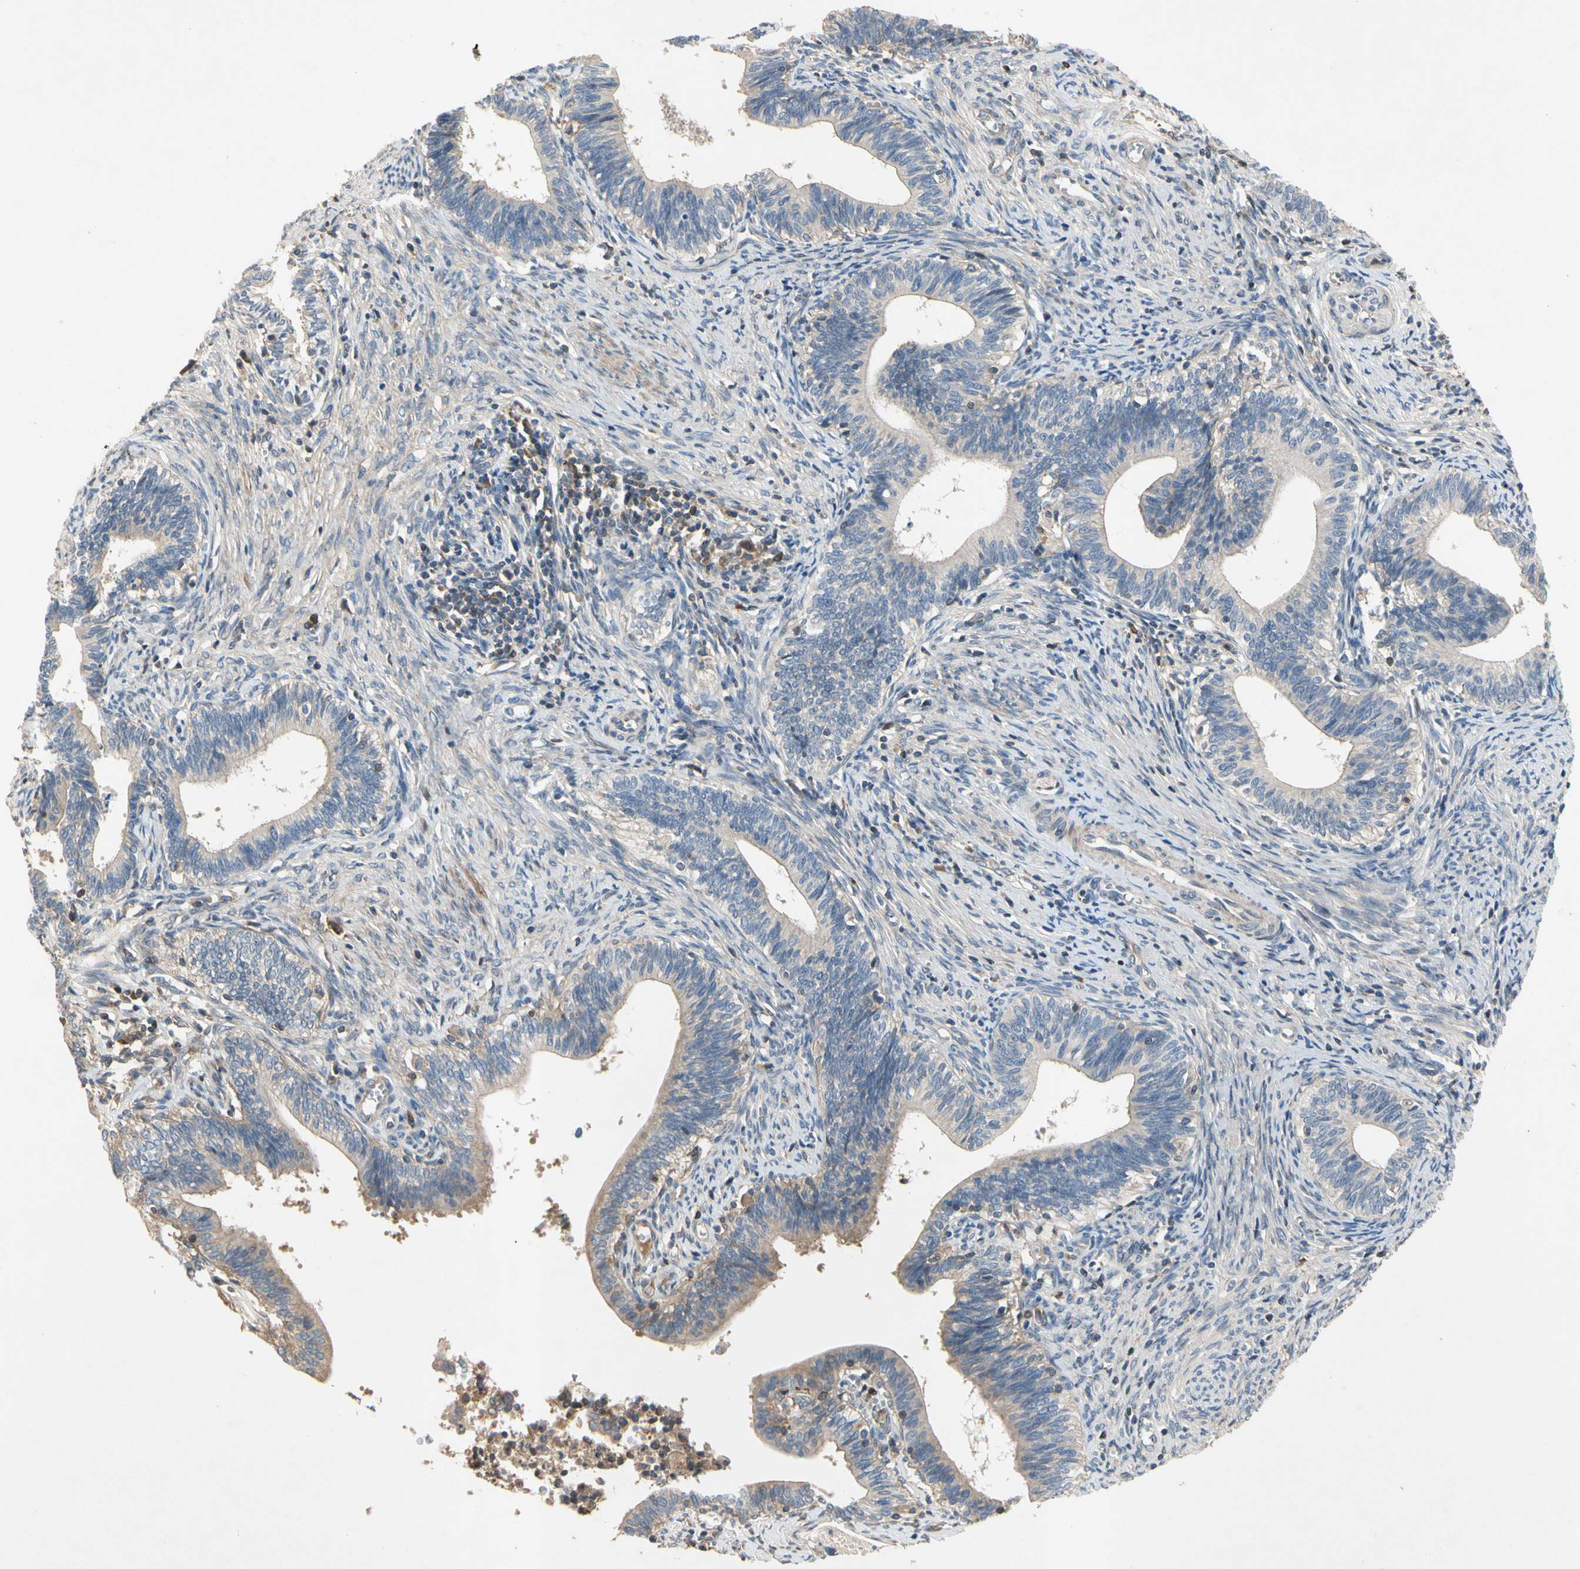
{"staining": {"intensity": "weak", "quantity": "<25%", "location": "cytoplasmic/membranous"}, "tissue": "cervical cancer", "cell_type": "Tumor cells", "image_type": "cancer", "snomed": [{"axis": "morphology", "description": "Adenocarcinoma, NOS"}, {"axis": "topography", "description": "Cervix"}], "caption": "Tumor cells are negative for protein expression in human cervical cancer (adenocarcinoma). (Stains: DAB immunohistochemistry (IHC) with hematoxylin counter stain, Microscopy: brightfield microscopy at high magnification).", "gene": "CRTAC1", "patient": {"sex": "female", "age": 44}}